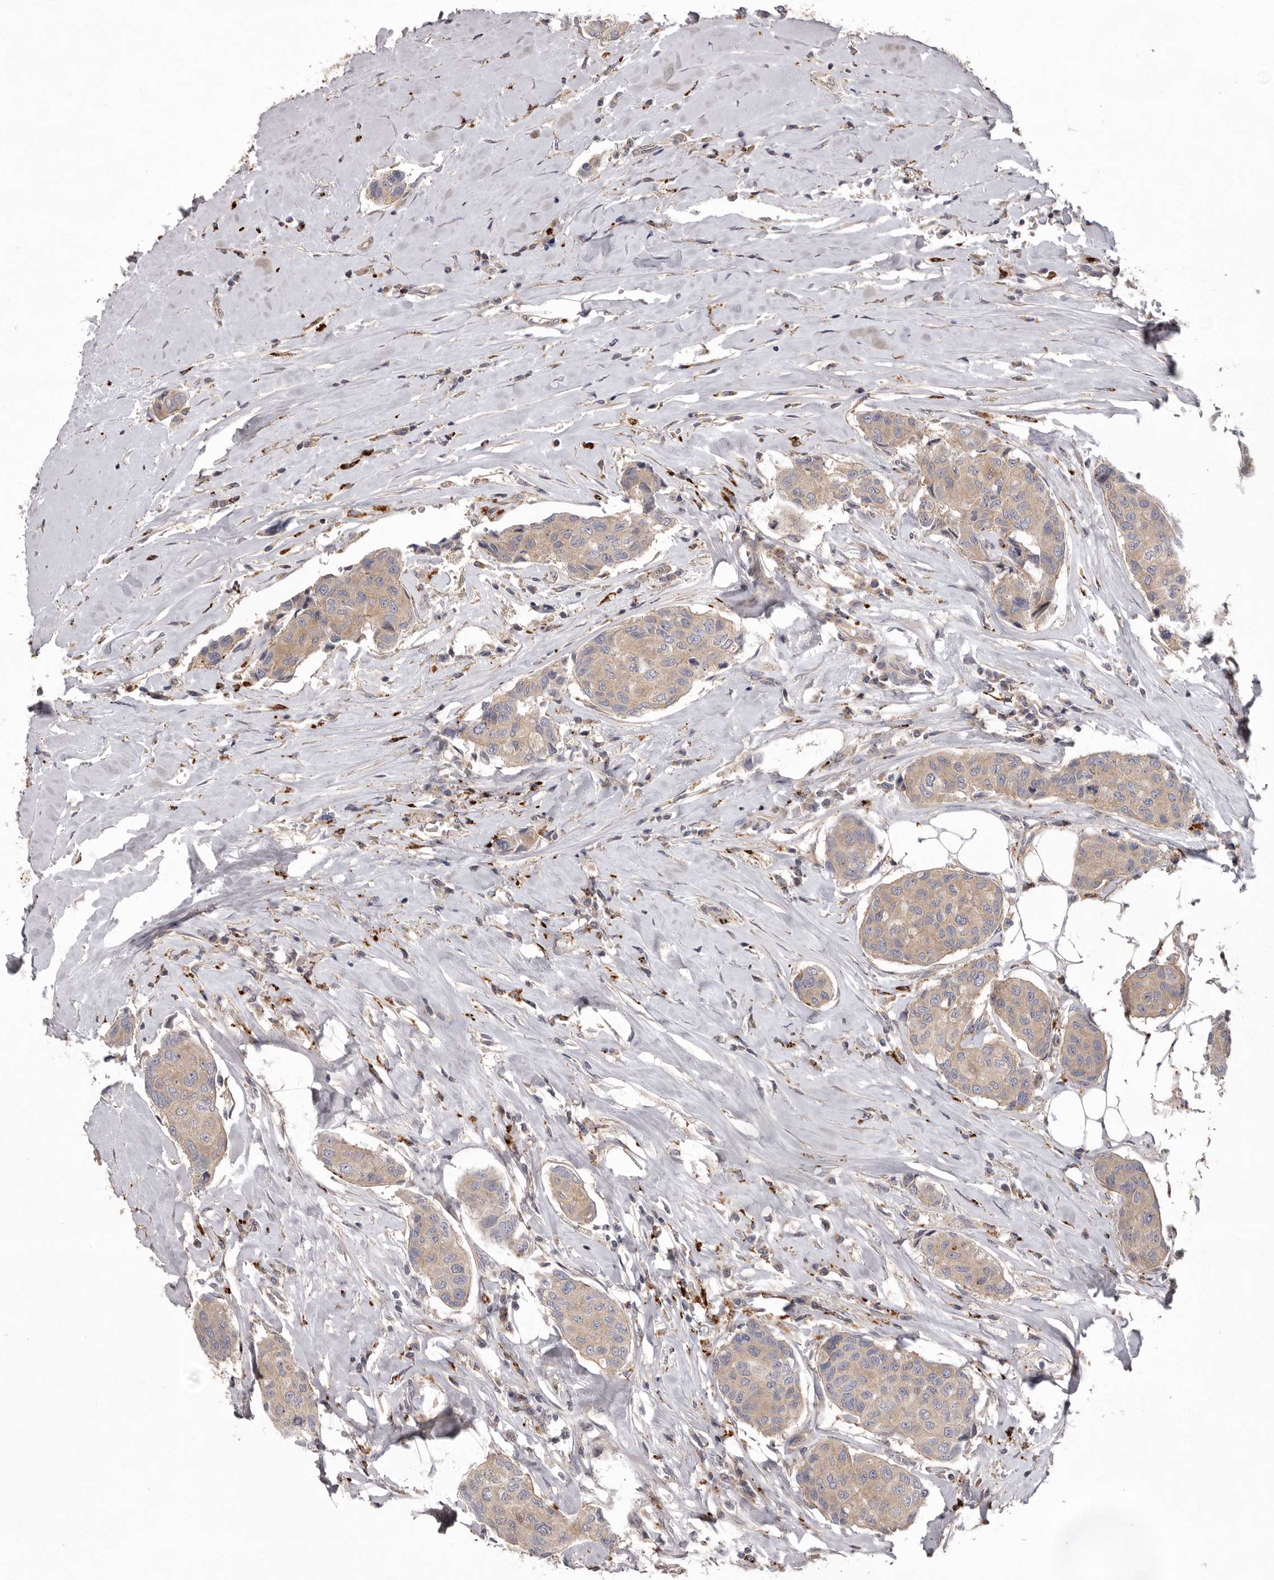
{"staining": {"intensity": "weak", "quantity": ">75%", "location": "cytoplasmic/membranous"}, "tissue": "breast cancer", "cell_type": "Tumor cells", "image_type": "cancer", "snomed": [{"axis": "morphology", "description": "Duct carcinoma"}, {"axis": "topography", "description": "Breast"}], "caption": "Immunohistochemistry (IHC) image of neoplastic tissue: breast infiltrating ductal carcinoma stained using immunohistochemistry exhibits low levels of weak protein expression localized specifically in the cytoplasmic/membranous of tumor cells, appearing as a cytoplasmic/membranous brown color.", "gene": "WDR47", "patient": {"sex": "female", "age": 80}}